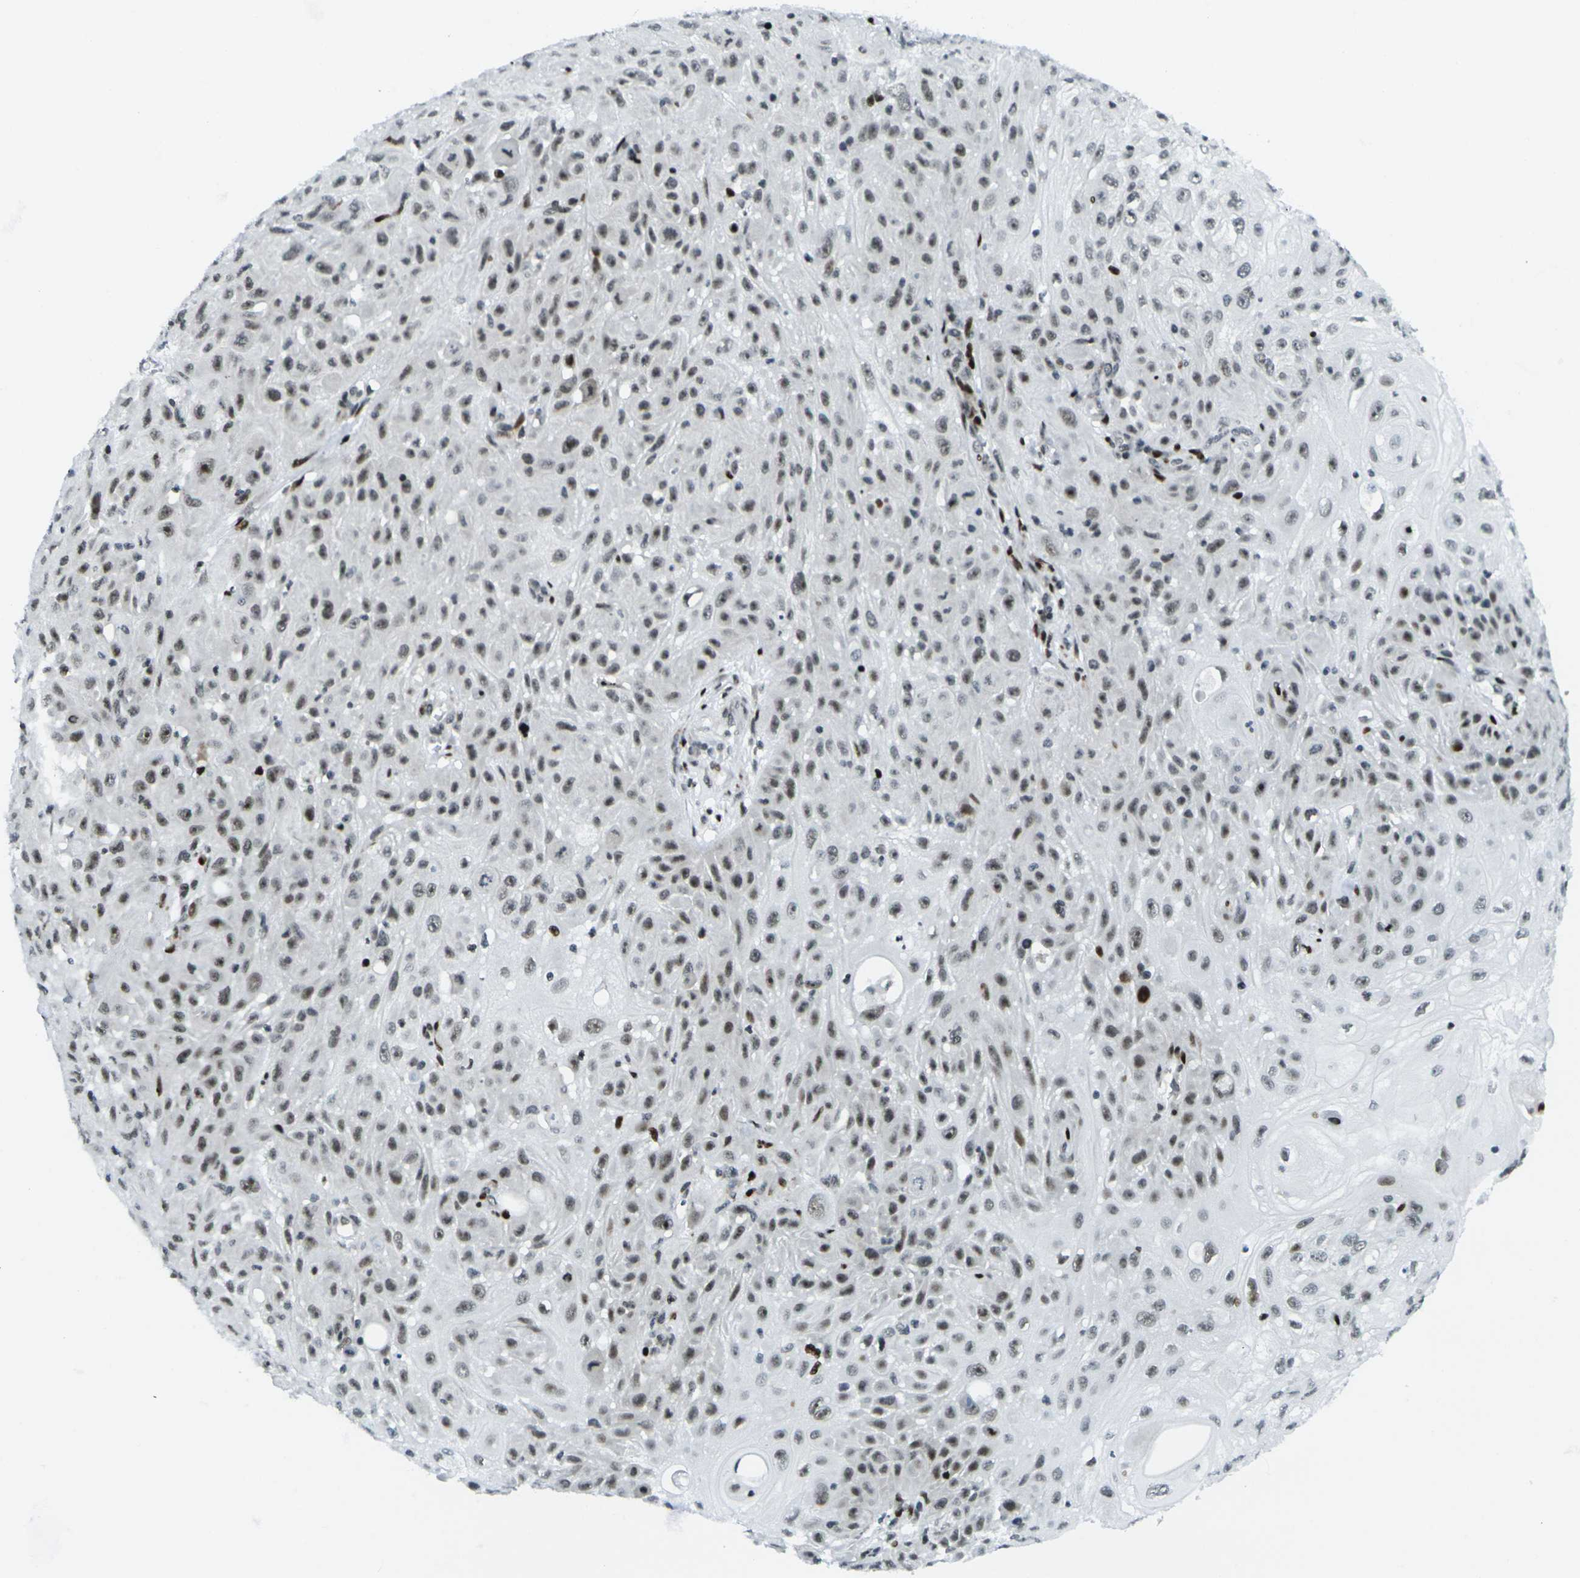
{"staining": {"intensity": "moderate", "quantity": ">75%", "location": "nuclear"}, "tissue": "skin cancer", "cell_type": "Tumor cells", "image_type": "cancer", "snomed": [{"axis": "morphology", "description": "Squamous cell carcinoma, NOS"}, {"axis": "topography", "description": "Skin"}], "caption": "The histopathology image displays staining of squamous cell carcinoma (skin), revealing moderate nuclear protein positivity (brown color) within tumor cells.", "gene": "H3-3A", "patient": {"sex": "male", "age": 75}}